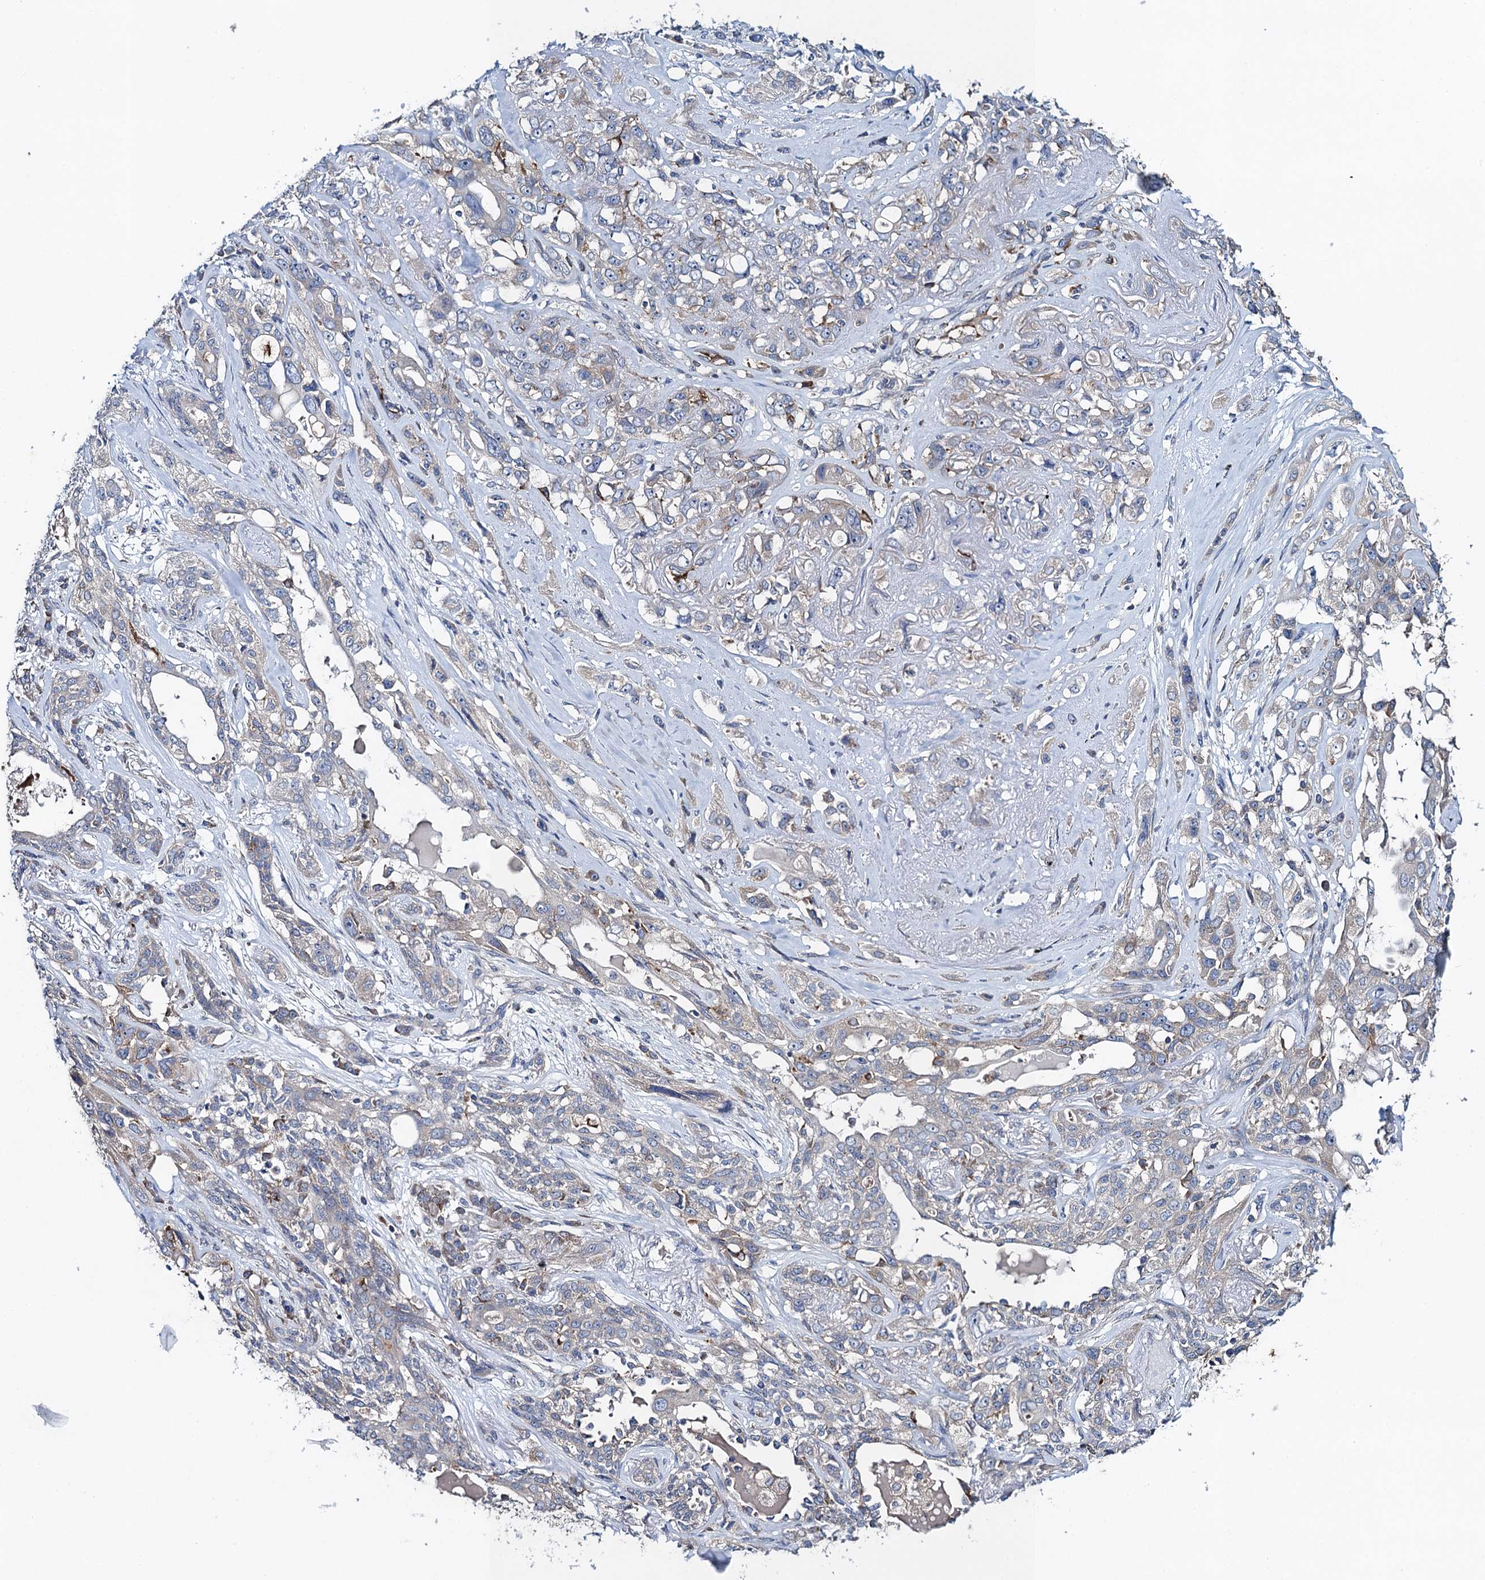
{"staining": {"intensity": "negative", "quantity": "none", "location": "none"}, "tissue": "lung cancer", "cell_type": "Tumor cells", "image_type": "cancer", "snomed": [{"axis": "morphology", "description": "Squamous cell carcinoma, NOS"}, {"axis": "topography", "description": "Lung"}], "caption": "Tumor cells show no significant staining in lung cancer (squamous cell carcinoma). (Stains: DAB (3,3'-diaminobenzidine) IHC with hematoxylin counter stain, Microscopy: brightfield microscopy at high magnification).", "gene": "SNAP29", "patient": {"sex": "female", "age": 70}}